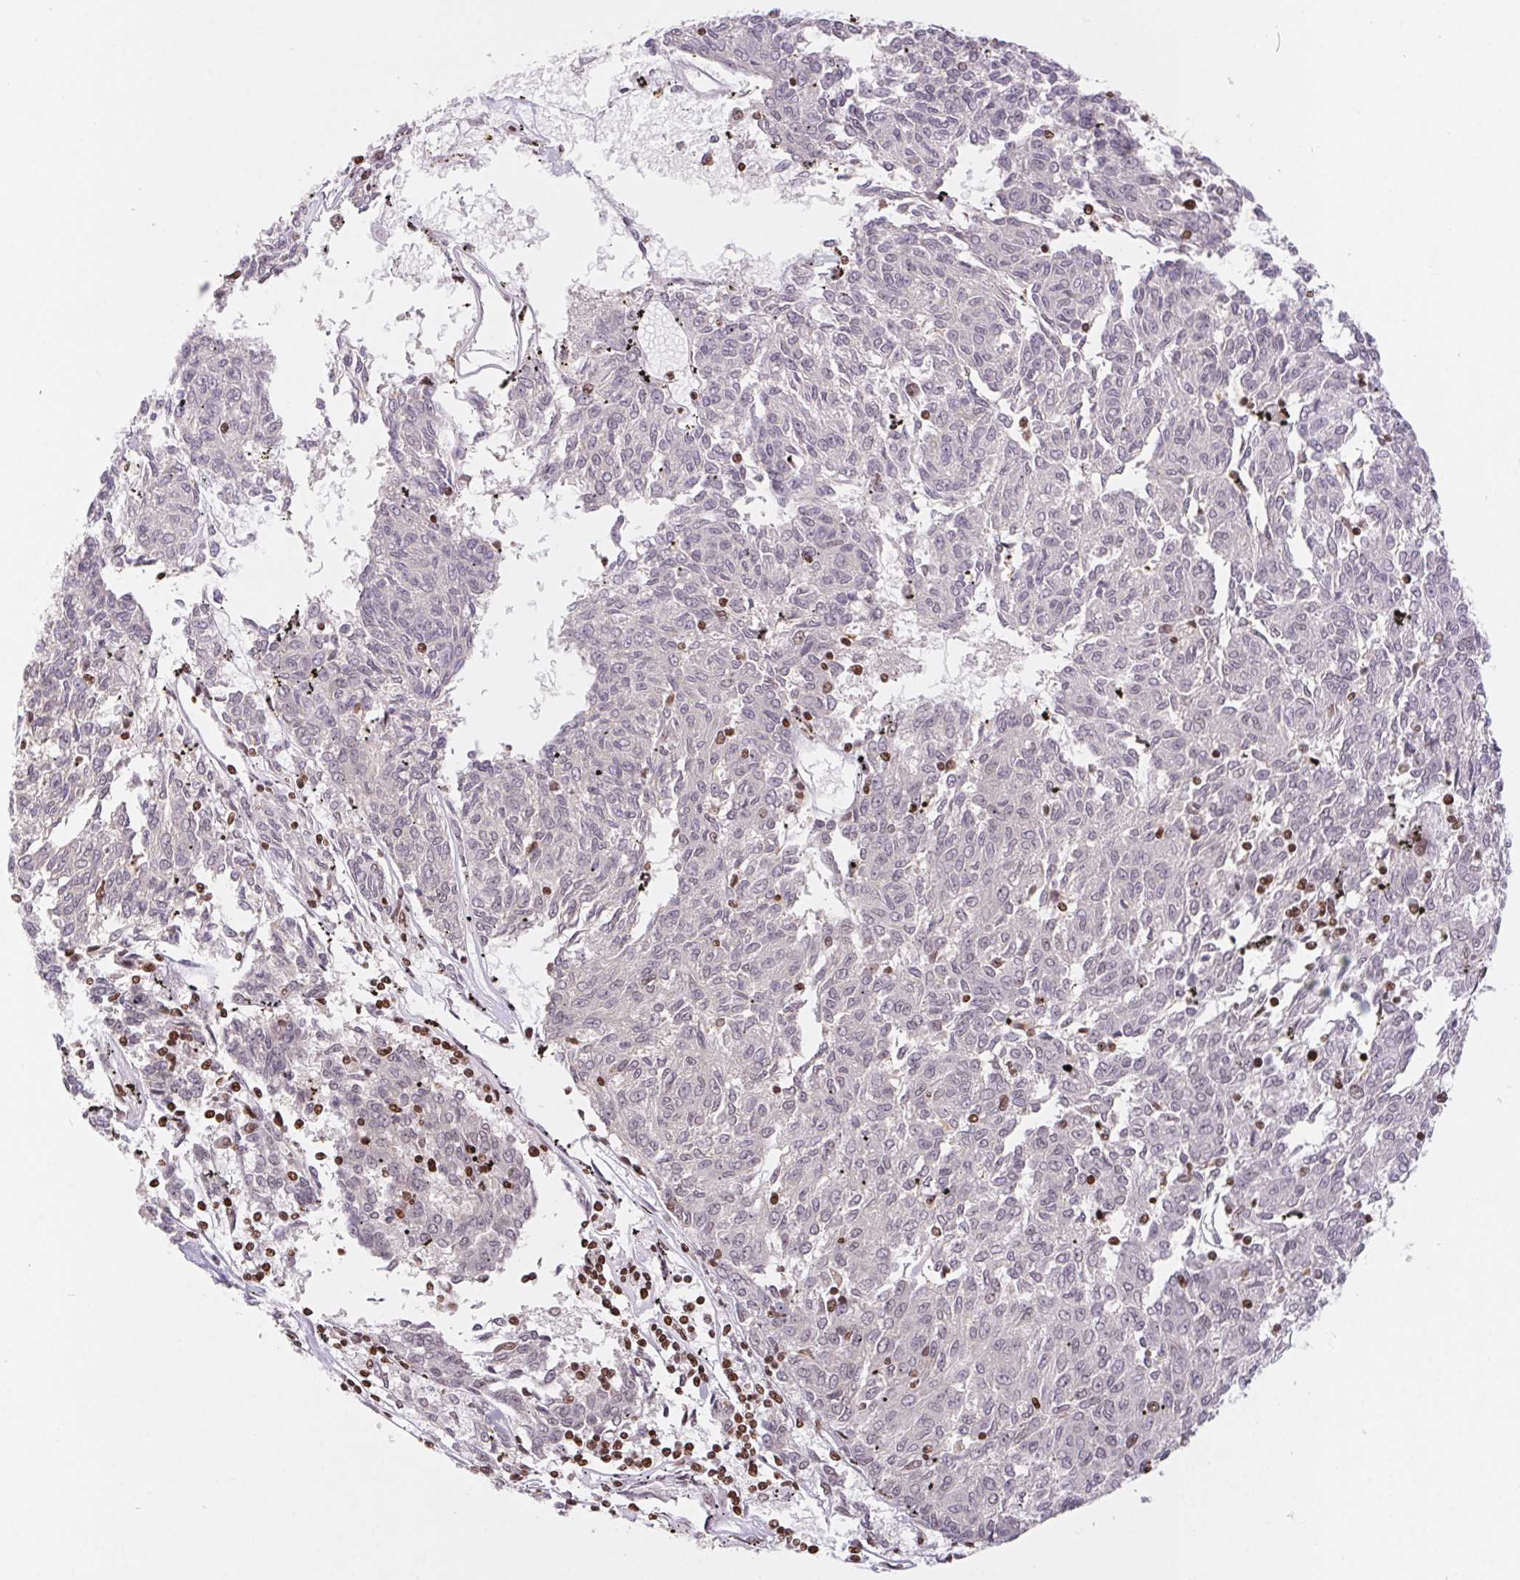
{"staining": {"intensity": "negative", "quantity": "none", "location": "none"}, "tissue": "melanoma", "cell_type": "Tumor cells", "image_type": "cancer", "snomed": [{"axis": "morphology", "description": "Malignant melanoma, NOS"}, {"axis": "topography", "description": "Skin"}], "caption": "Immunohistochemical staining of human melanoma demonstrates no significant positivity in tumor cells.", "gene": "POLD3", "patient": {"sex": "female", "age": 72}}